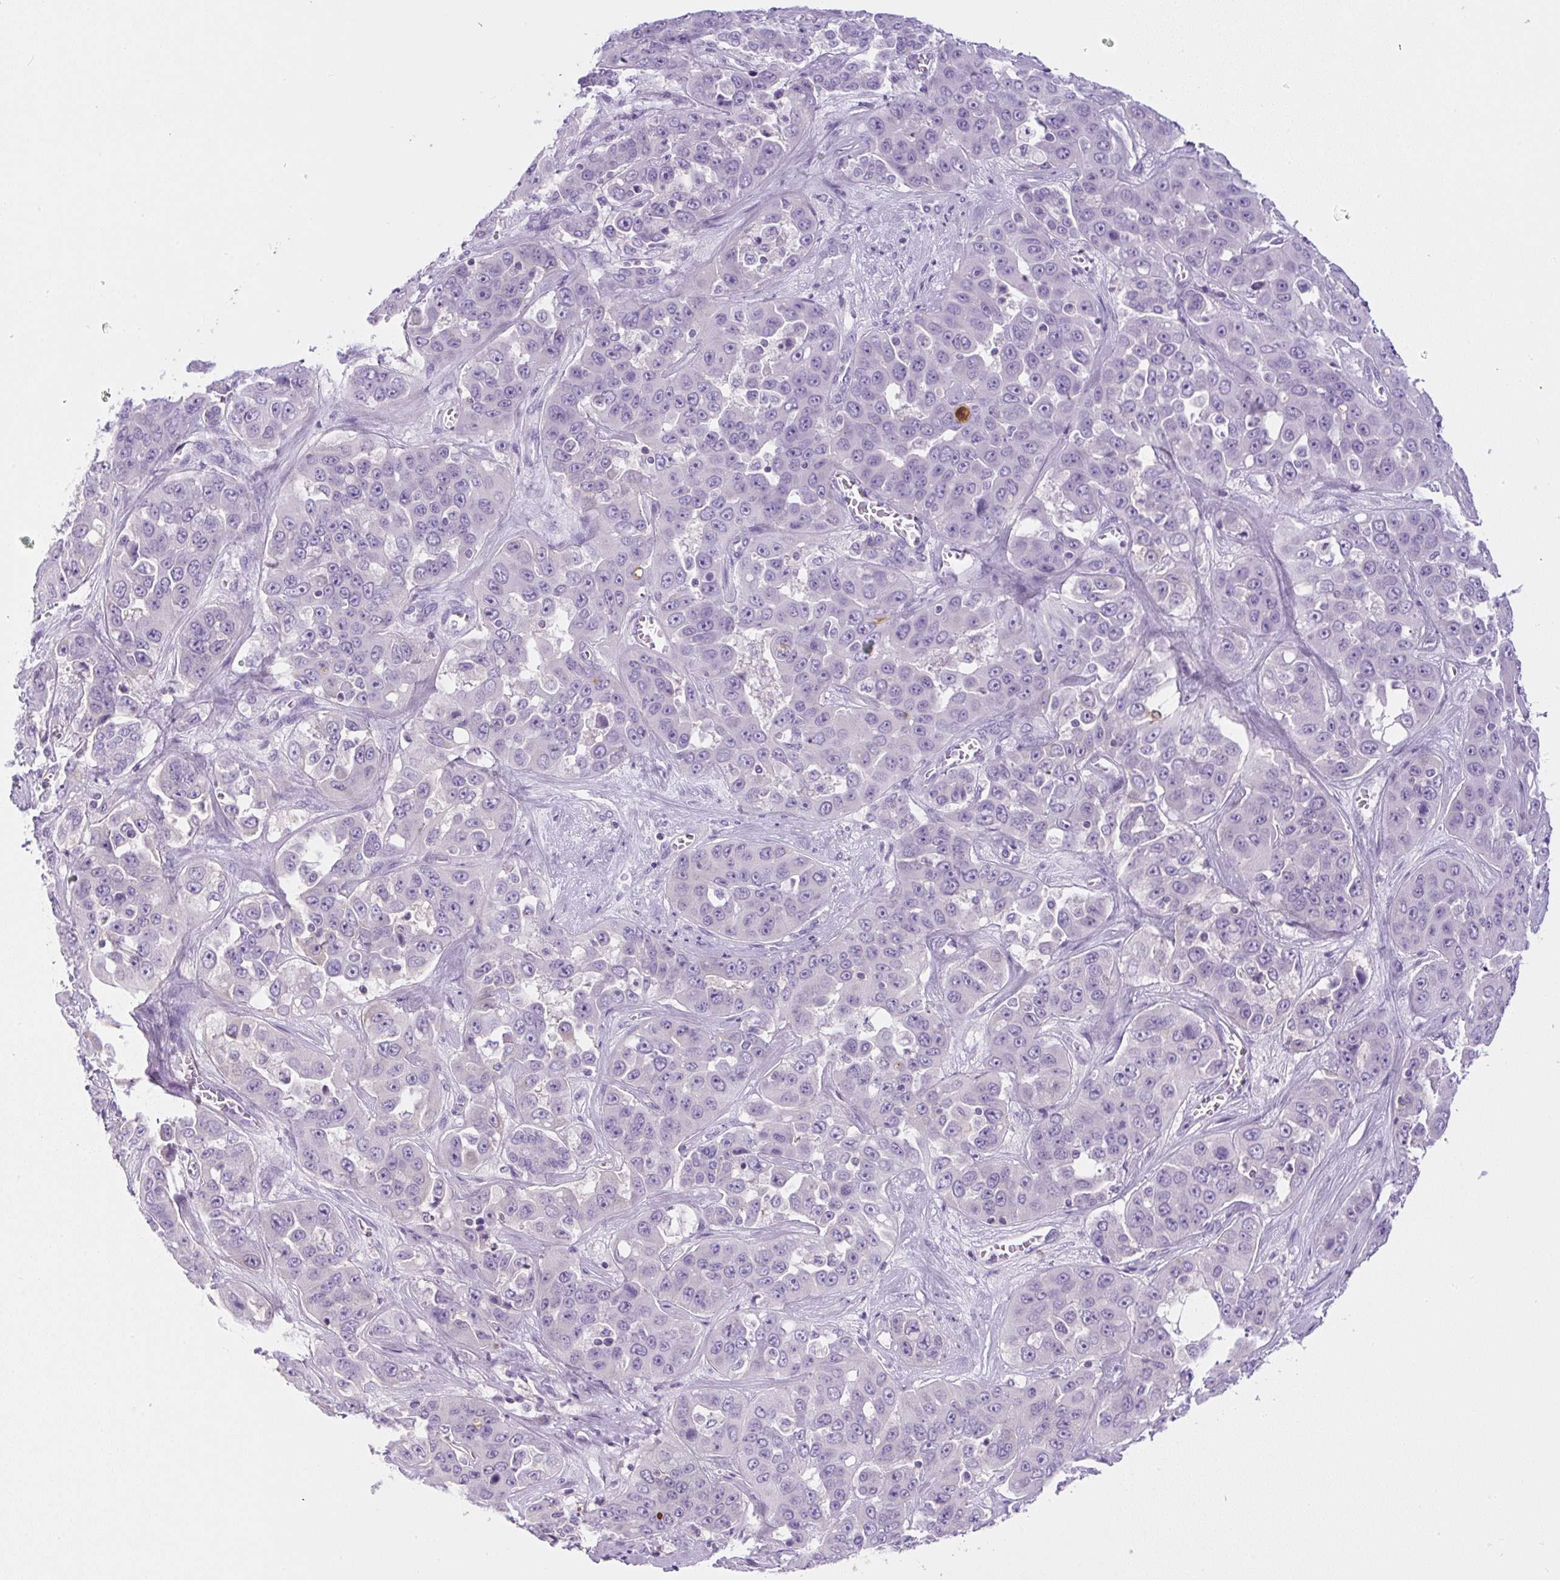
{"staining": {"intensity": "negative", "quantity": "none", "location": "none"}, "tissue": "liver cancer", "cell_type": "Tumor cells", "image_type": "cancer", "snomed": [{"axis": "morphology", "description": "Cholangiocarcinoma"}, {"axis": "topography", "description": "Liver"}], "caption": "High magnification brightfield microscopy of liver cholangiocarcinoma stained with DAB (brown) and counterstained with hematoxylin (blue): tumor cells show no significant staining.", "gene": "PIP5KL1", "patient": {"sex": "female", "age": 52}}